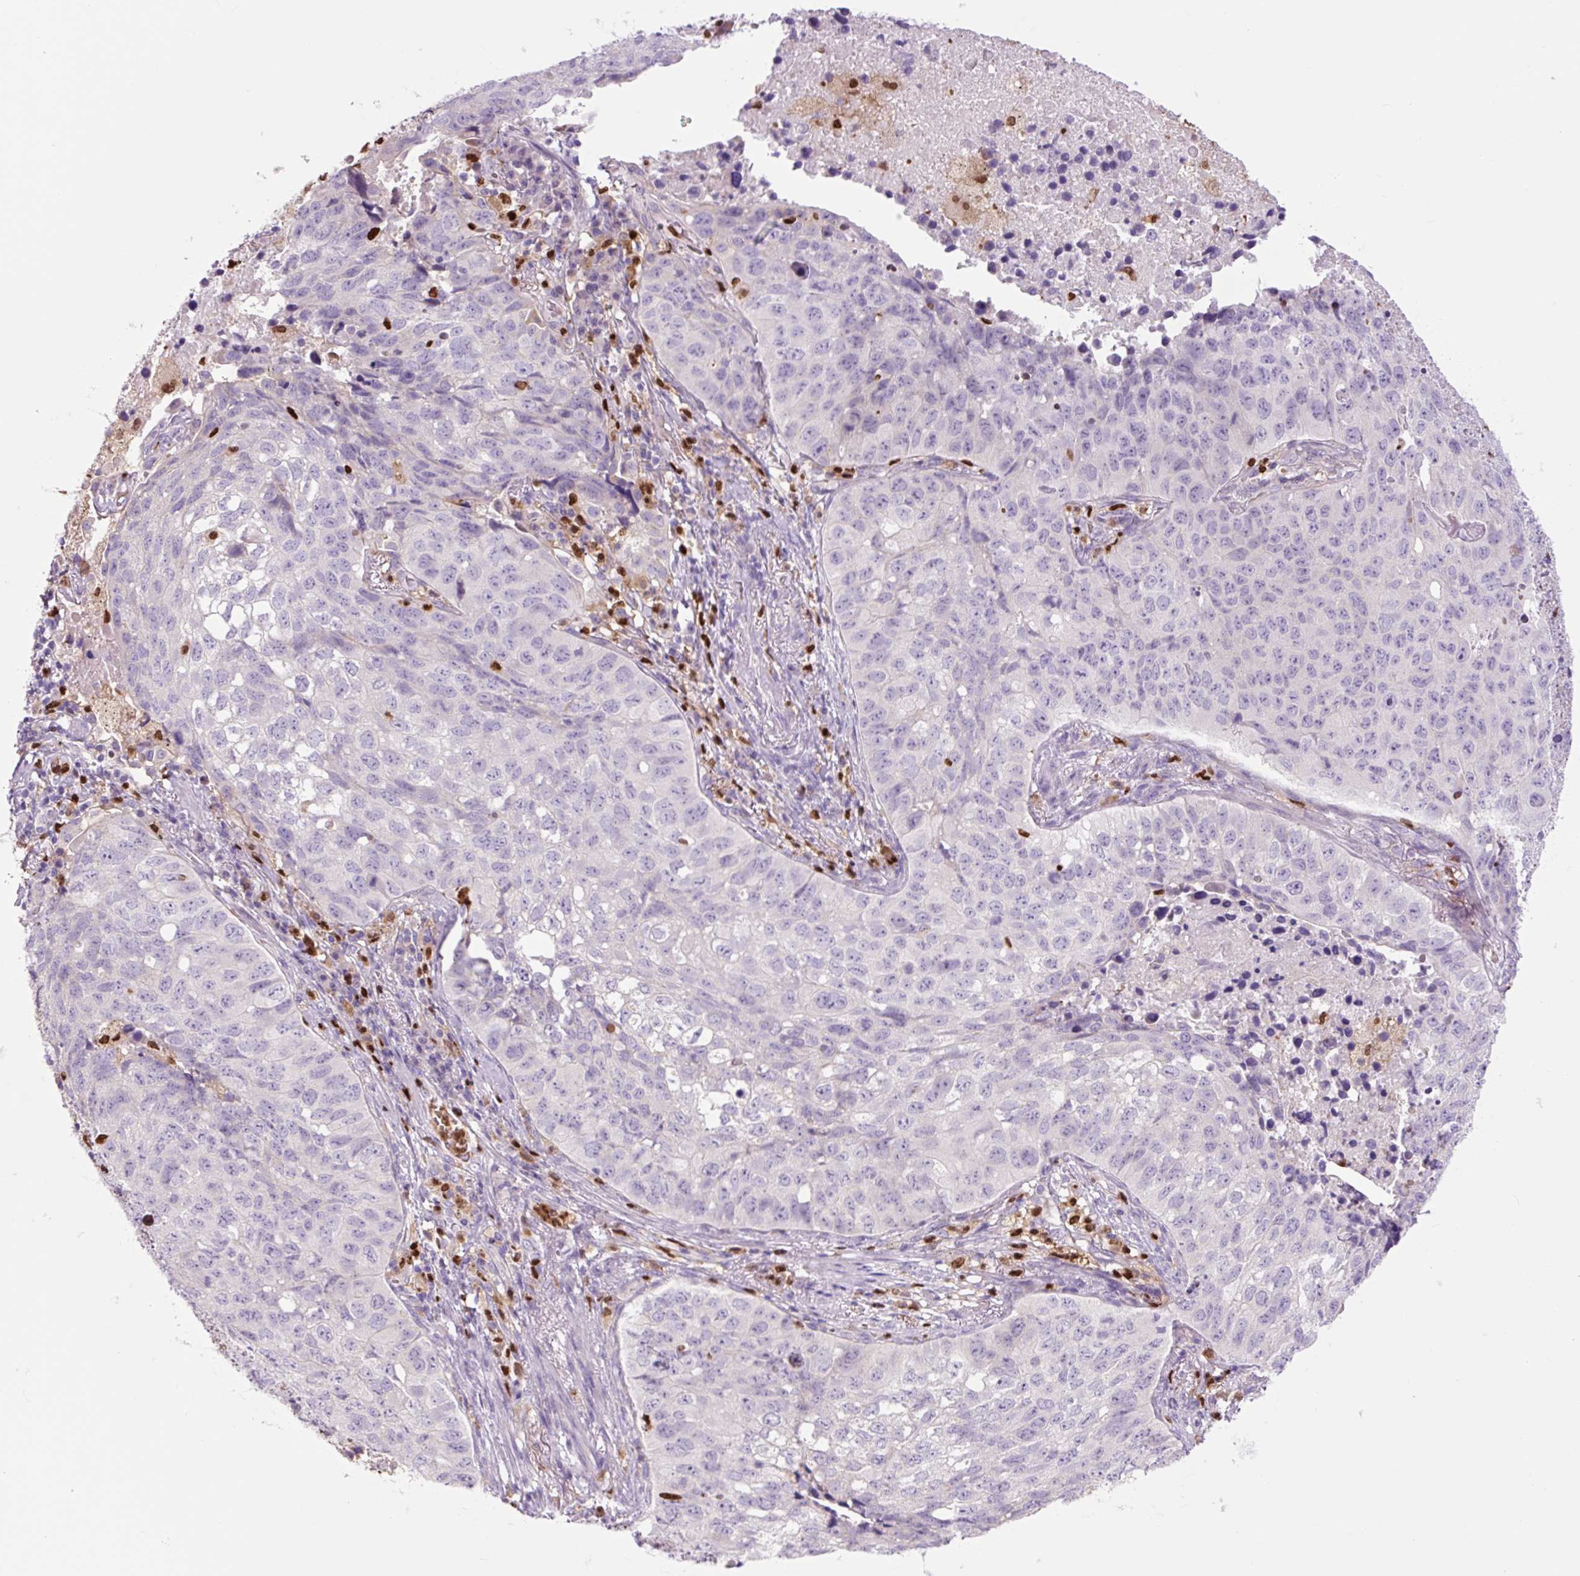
{"staining": {"intensity": "negative", "quantity": "none", "location": "none"}, "tissue": "lung cancer", "cell_type": "Tumor cells", "image_type": "cancer", "snomed": [{"axis": "morphology", "description": "Squamous cell carcinoma, NOS"}, {"axis": "topography", "description": "Lung"}], "caption": "Immunohistochemistry histopathology image of neoplastic tissue: human lung cancer (squamous cell carcinoma) stained with DAB (3,3'-diaminobenzidine) exhibits no significant protein expression in tumor cells.", "gene": "SPI1", "patient": {"sex": "male", "age": 60}}